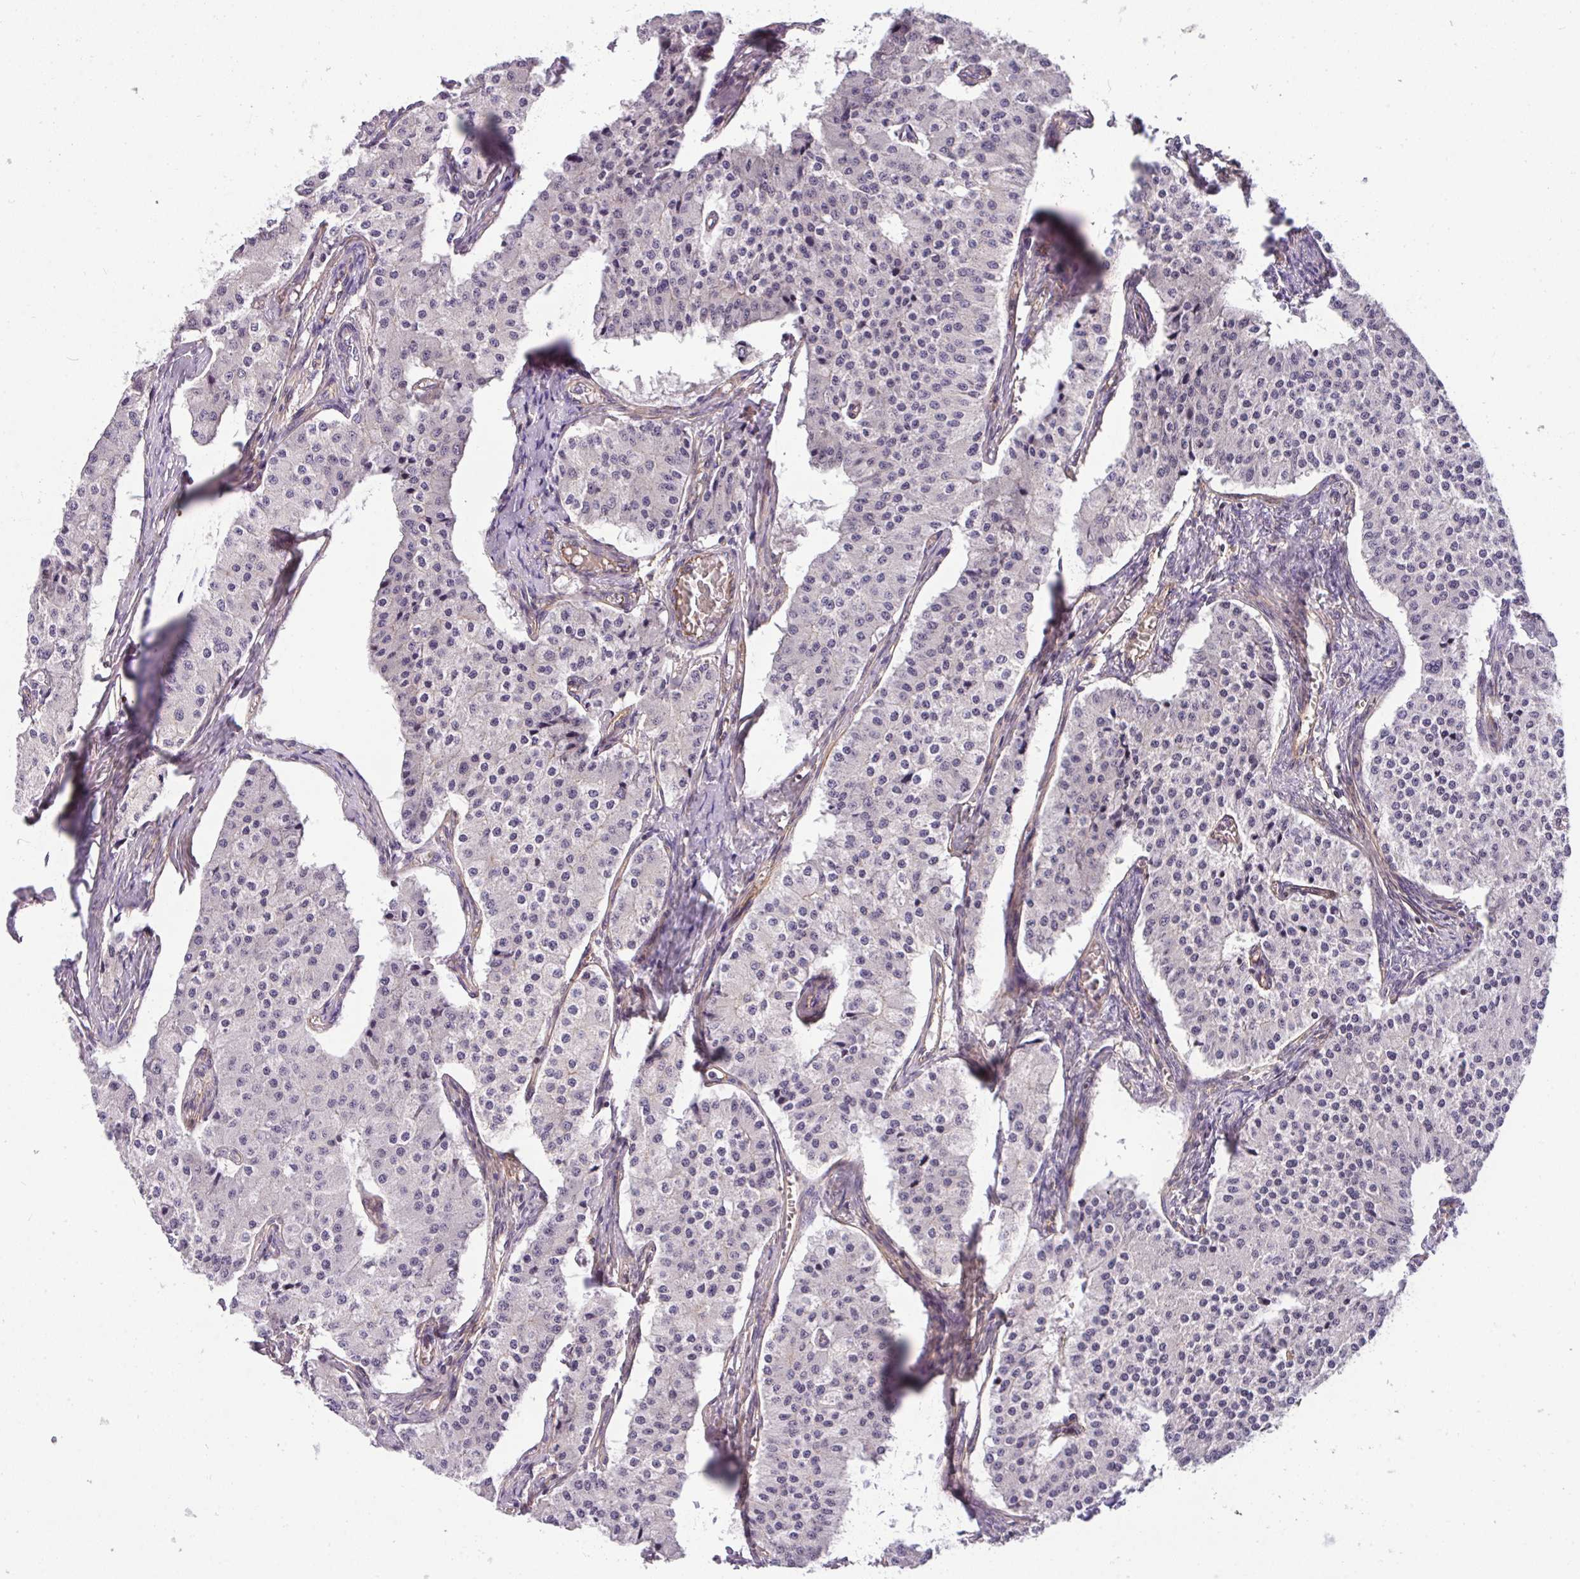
{"staining": {"intensity": "negative", "quantity": "none", "location": "none"}, "tissue": "carcinoid", "cell_type": "Tumor cells", "image_type": "cancer", "snomed": [{"axis": "morphology", "description": "Carcinoid, malignant, NOS"}, {"axis": "topography", "description": "Colon"}], "caption": "This micrograph is of carcinoid (malignant) stained with immunohistochemistry to label a protein in brown with the nuclei are counter-stained blue. There is no staining in tumor cells.", "gene": "OR11H4", "patient": {"sex": "female", "age": 52}}